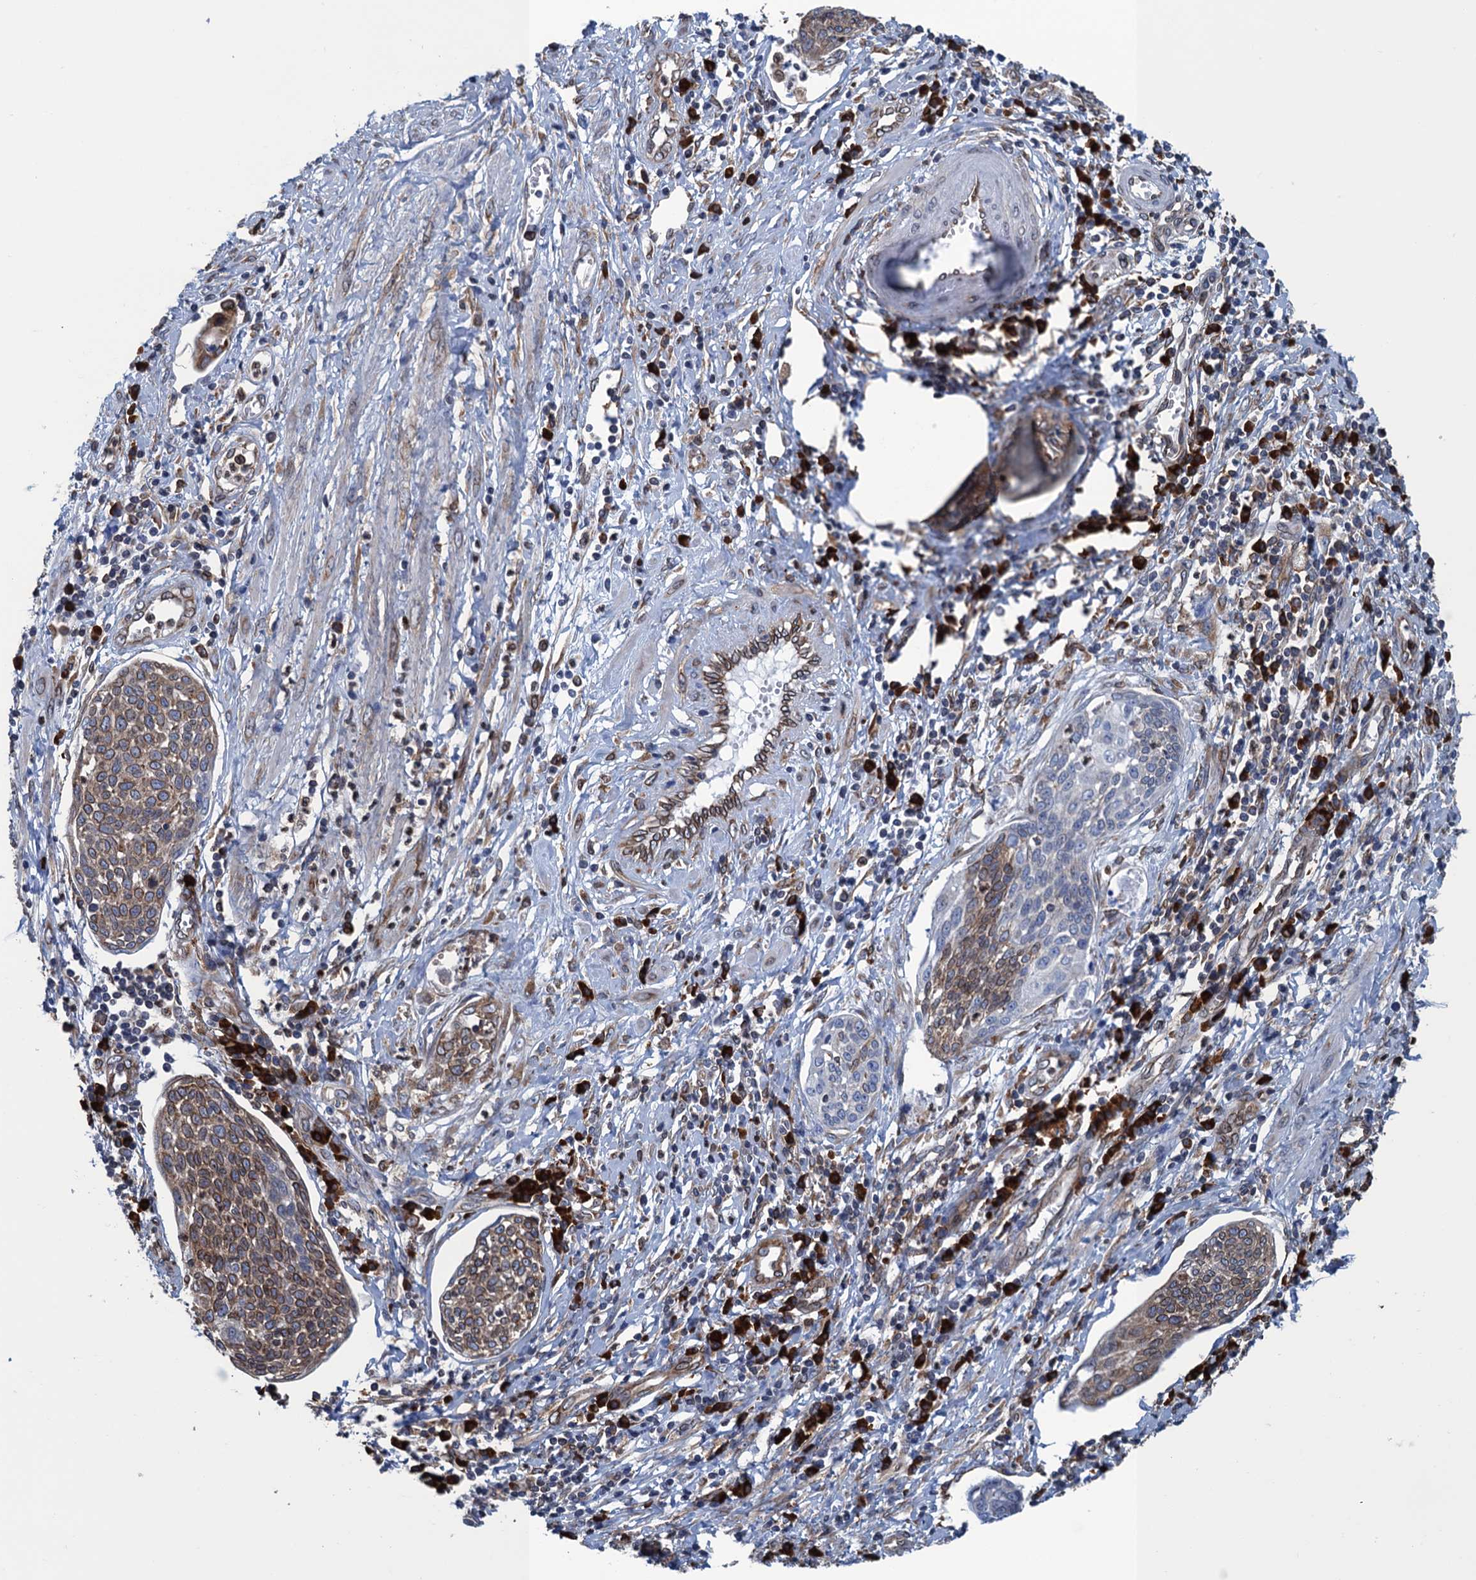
{"staining": {"intensity": "moderate", "quantity": "25%-75%", "location": "cytoplasmic/membranous"}, "tissue": "cervical cancer", "cell_type": "Tumor cells", "image_type": "cancer", "snomed": [{"axis": "morphology", "description": "Squamous cell carcinoma, NOS"}, {"axis": "topography", "description": "Cervix"}], "caption": "Immunohistochemical staining of human cervical squamous cell carcinoma demonstrates medium levels of moderate cytoplasmic/membranous expression in approximately 25%-75% of tumor cells.", "gene": "TMEM205", "patient": {"sex": "female", "age": 34}}